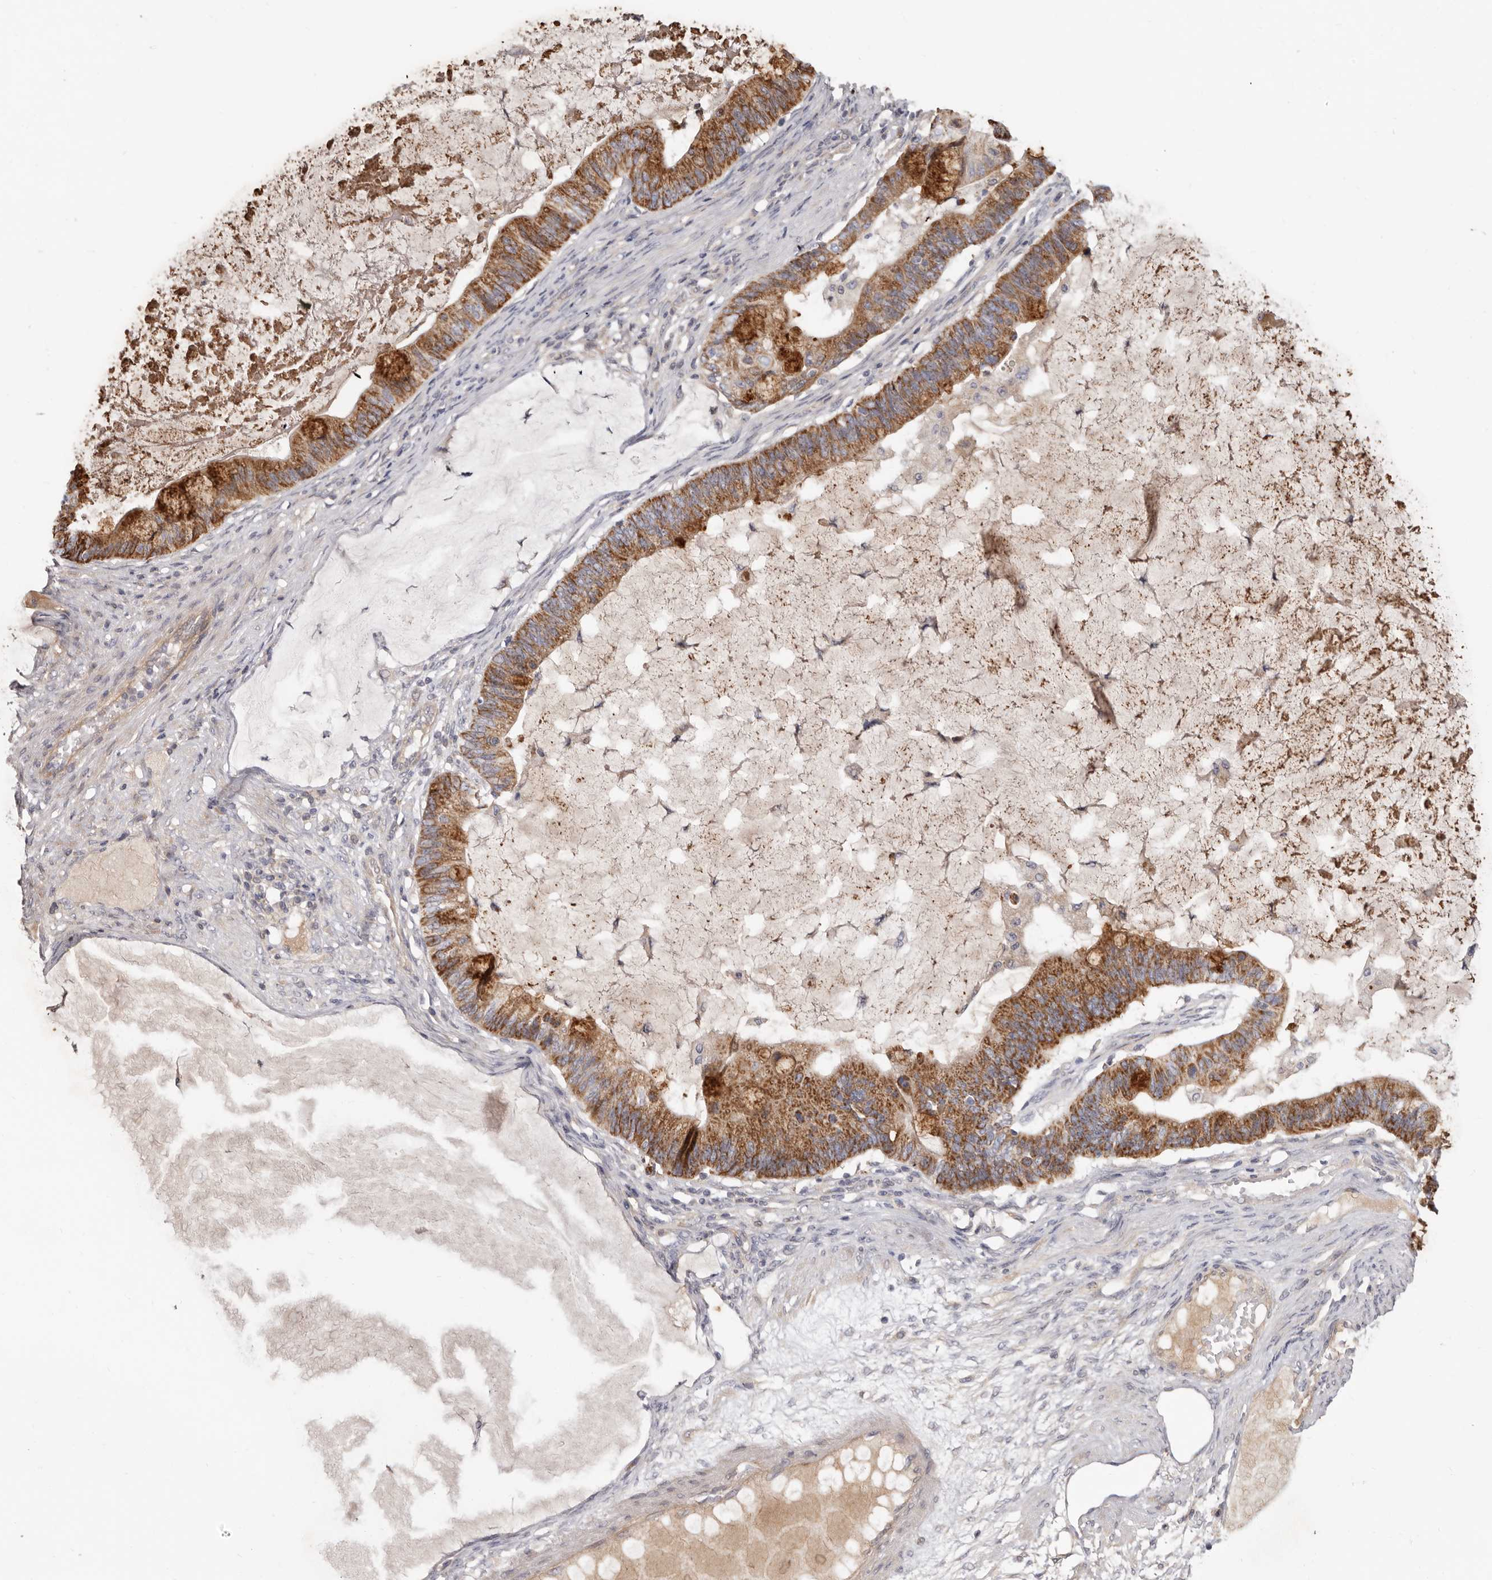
{"staining": {"intensity": "moderate", "quantity": ">75%", "location": "cytoplasmic/membranous"}, "tissue": "ovarian cancer", "cell_type": "Tumor cells", "image_type": "cancer", "snomed": [{"axis": "morphology", "description": "Cystadenocarcinoma, mucinous, NOS"}, {"axis": "topography", "description": "Ovary"}], "caption": "Ovarian cancer (mucinous cystadenocarcinoma) was stained to show a protein in brown. There is medium levels of moderate cytoplasmic/membranous positivity in about >75% of tumor cells.", "gene": "SPTA1", "patient": {"sex": "female", "age": 61}}